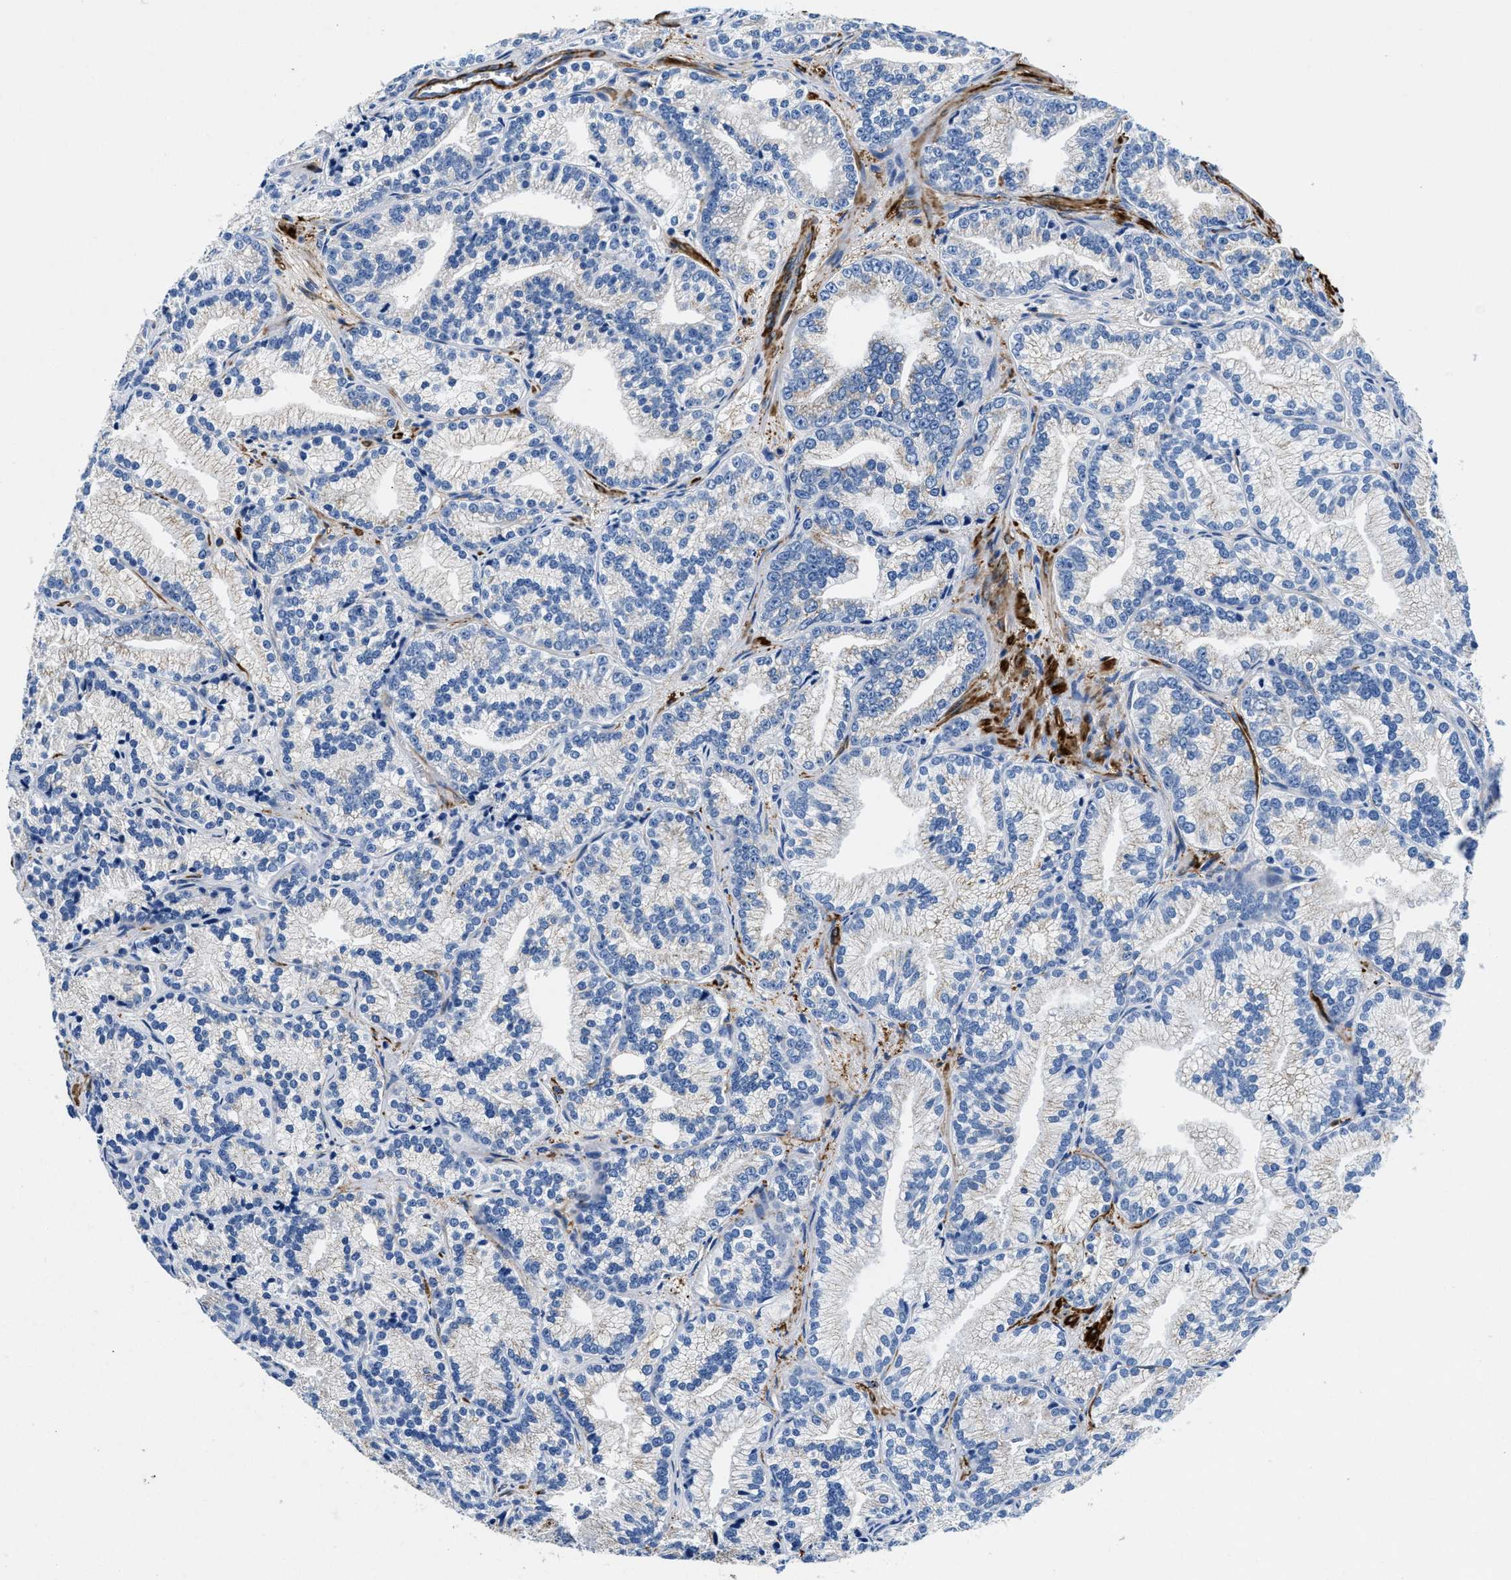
{"staining": {"intensity": "negative", "quantity": "none", "location": "none"}, "tissue": "prostate cancer", "cell_type": "Tumor cells", "image_type": "cancer", "snomed": [{"axis": "morphology", "description": "Adenocarcinoma, Low grade"}, {"axis": "topography", "description": "Prostate"}], "caption": "Immunohistochemistry (IHC) histopathology image of neoplastic tissue: prostate cancer (low-grade adenocarcinoma) stained with DAB (3,3'-diaminobenzidine) demonstrates no significant protein staining in tumor cells. The staining is performed using DAB (3,3'-diaminobenzidine) brown chromogen with nuclei counter-stained in using hematoxylin.", "gene": "TEX261", "patient": {"sex": "male", "age": 89}}